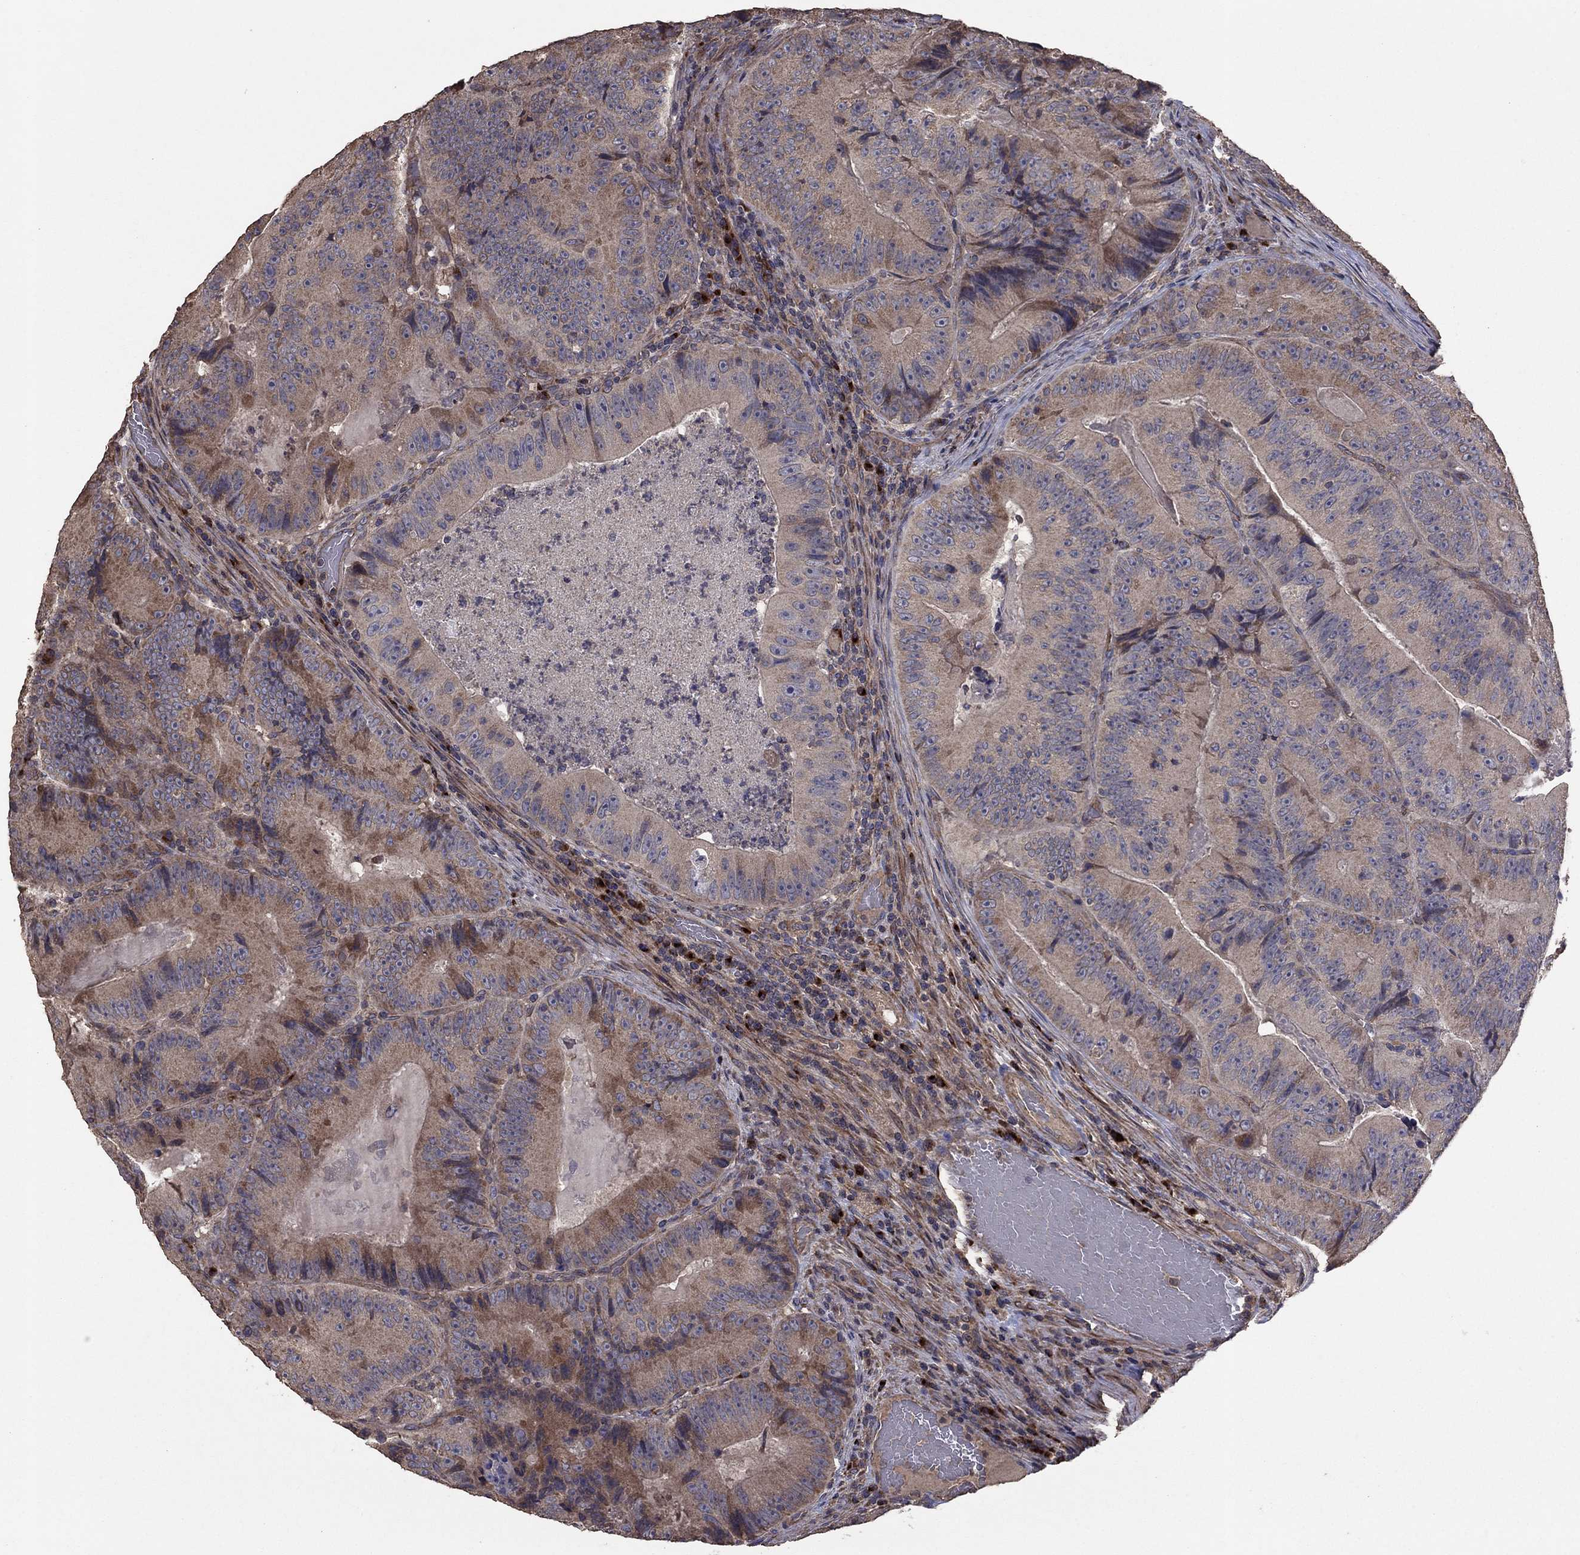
{"staining": {"intensity": "moderate", "quantity": "25%-75%", "location": "cytoplasmic/membranous"}, "tissue": "colorectal cancer", "cell_type": "Tumor cells", "image_type": "cancer", "snomed": [{"axis": "morphology", "description": "Adenocarcinoma, NOS"}, {"axis": "topography", "description": "Colon"}], "caption": "The image exhibits staining of colorectal cancer (adenocarcinoma), revealing moderate cytoplasmic/membranous protein positivity (brown color) within tumor cells. Using DAB (3,3'-diaminobenzidine) (brown) and hematoxylin (blue) stains, captured at high magnification using brightfield microscopy.", "gene": "FLT4", "patient": {"sex": "female", "age": 86}}